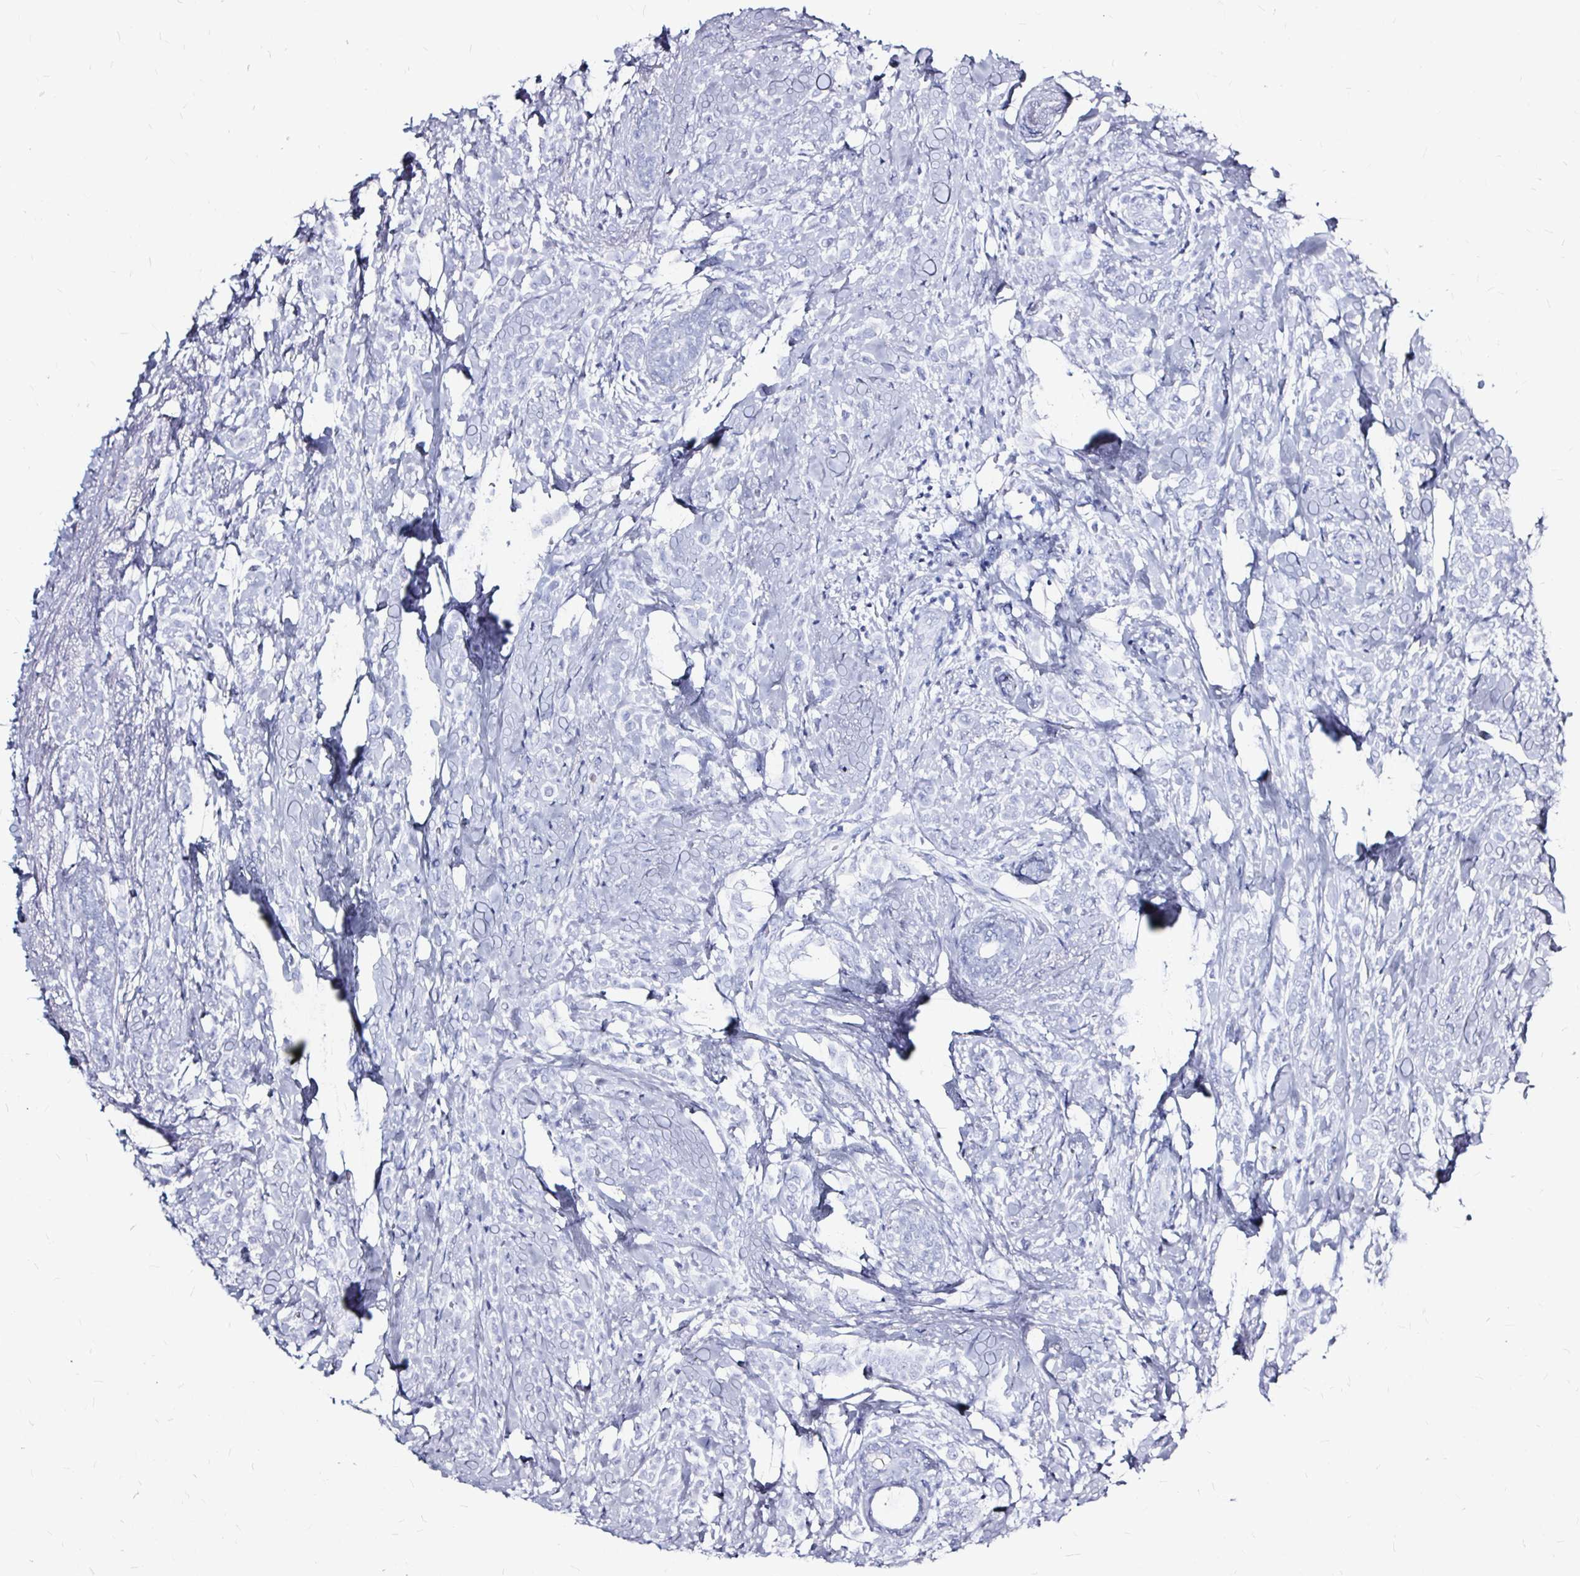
{"staining": {"intensity": "negative", "quantity": "none", "location": "none"}, "tissue": "breast cancer", "cell_type": "Tumor cells", "image_type": "cancer", "snomed": [{"axis": "morphology", "description": "Lobular carcinoma"}, {"axis": "topography", "description": "Breast"}], "caption": "This is an IHC histopathology image of human lobular carcinoma (breast). There is no positivity in tumor cells.", "gene": "LUZP4", "patient": {"sex": "female", "age": 49}}